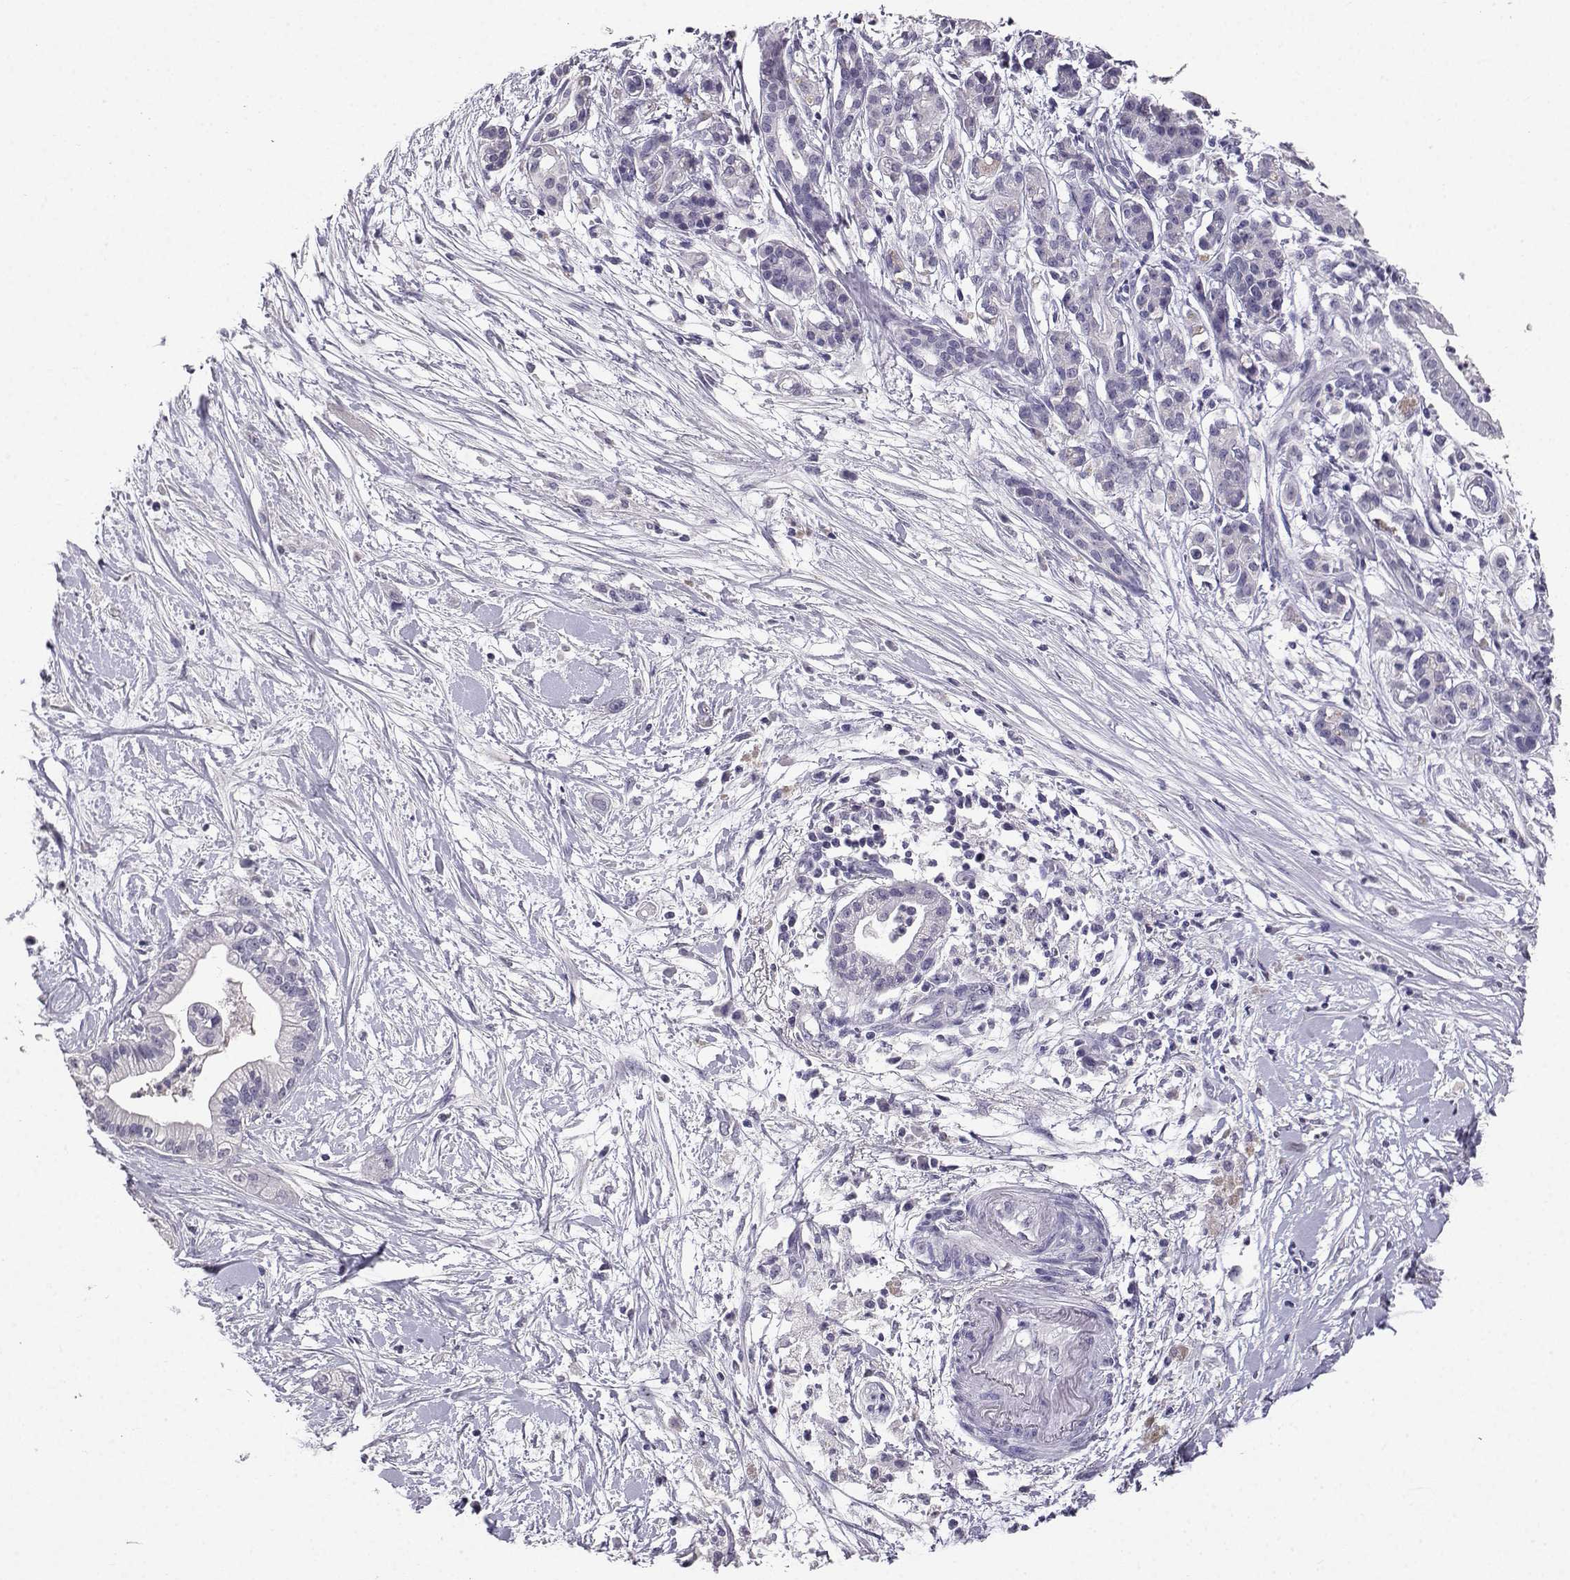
{"staining": {"intensity": "negative", "quantity": "none", "location": "none"}, "tissue": "pancreatic cancer", "cell_type": "Tumor cells", "image_type": "cancer", "snomed": [{"axis": "morphology", "description": "Normal tissue, NOS"}, {"axis": "morphology", "description": "Adenocarcinoma, NOS"}, {"axis": "topography", "description": "Lymph node"}, {"axis": "topography", "description": "Pancreas"}], "caption": "Immunohistochemical staining of pancreatic cancer shows no significant positivity in tumor cells.", "gene": "SPAG11B", "patient": {"sex": "female", "age": 58}}